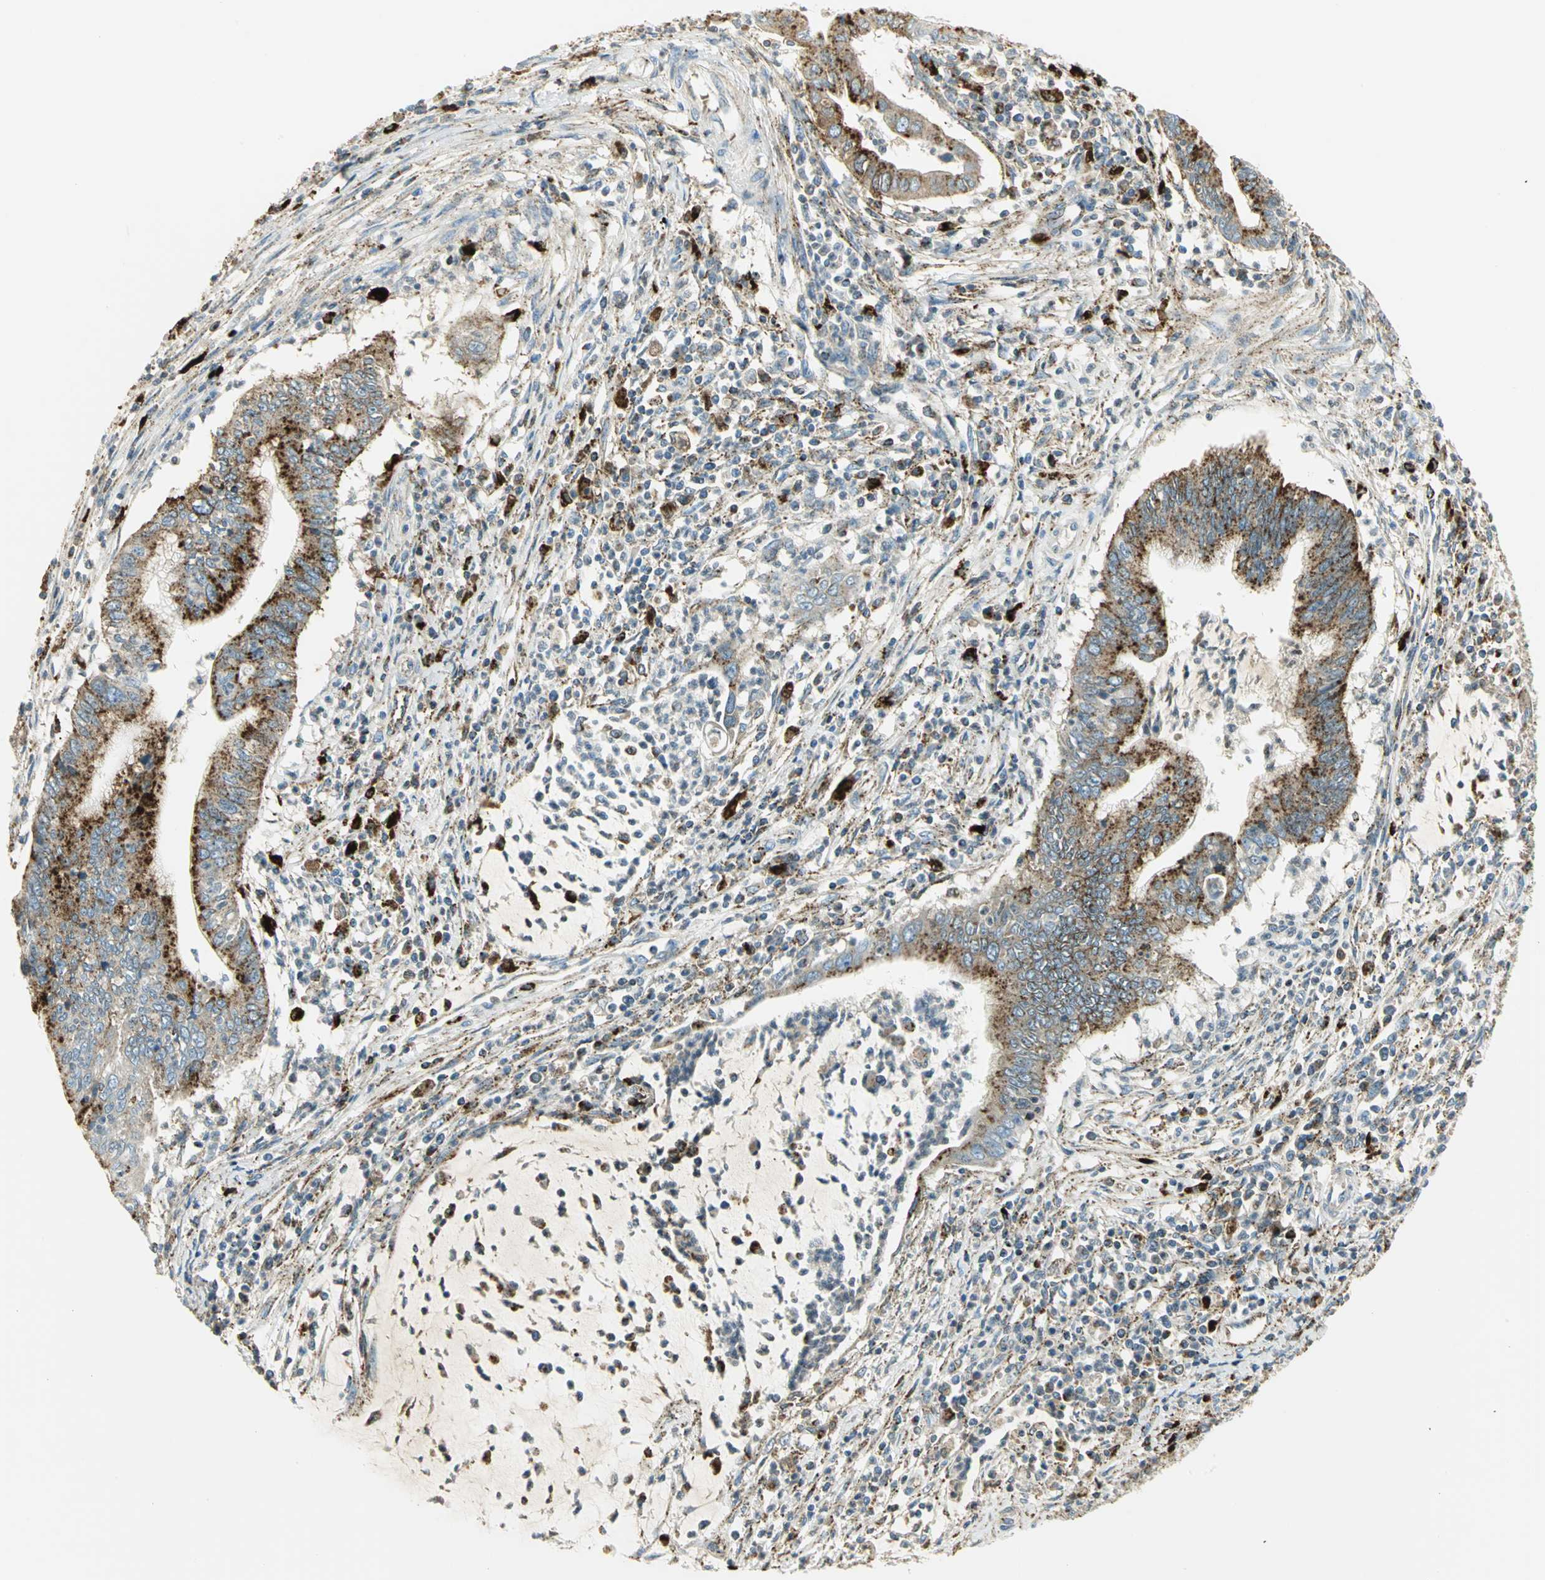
{"staining": {"intensity": "moderate", "quantity": "25%-75%", "location": "cytoplasmic/membranous"}, "tissue": "cervical cancer", "cell_type": "Tumor cells", "image_type": "cancer", "snomed": [{"axis": "morphology", "description": "Adenocarcinoma, NOS"}, {"axis": "topography", "description": "Cervix"}], "caption": "Cervical cancer stained with DAB IHC shows medium levels of moderate cytoplasmic/membranous staining in approximately 25%-75% of tumor cells.", "gene": "ARSA", "patient": {"sex": "female", "age": 36}}